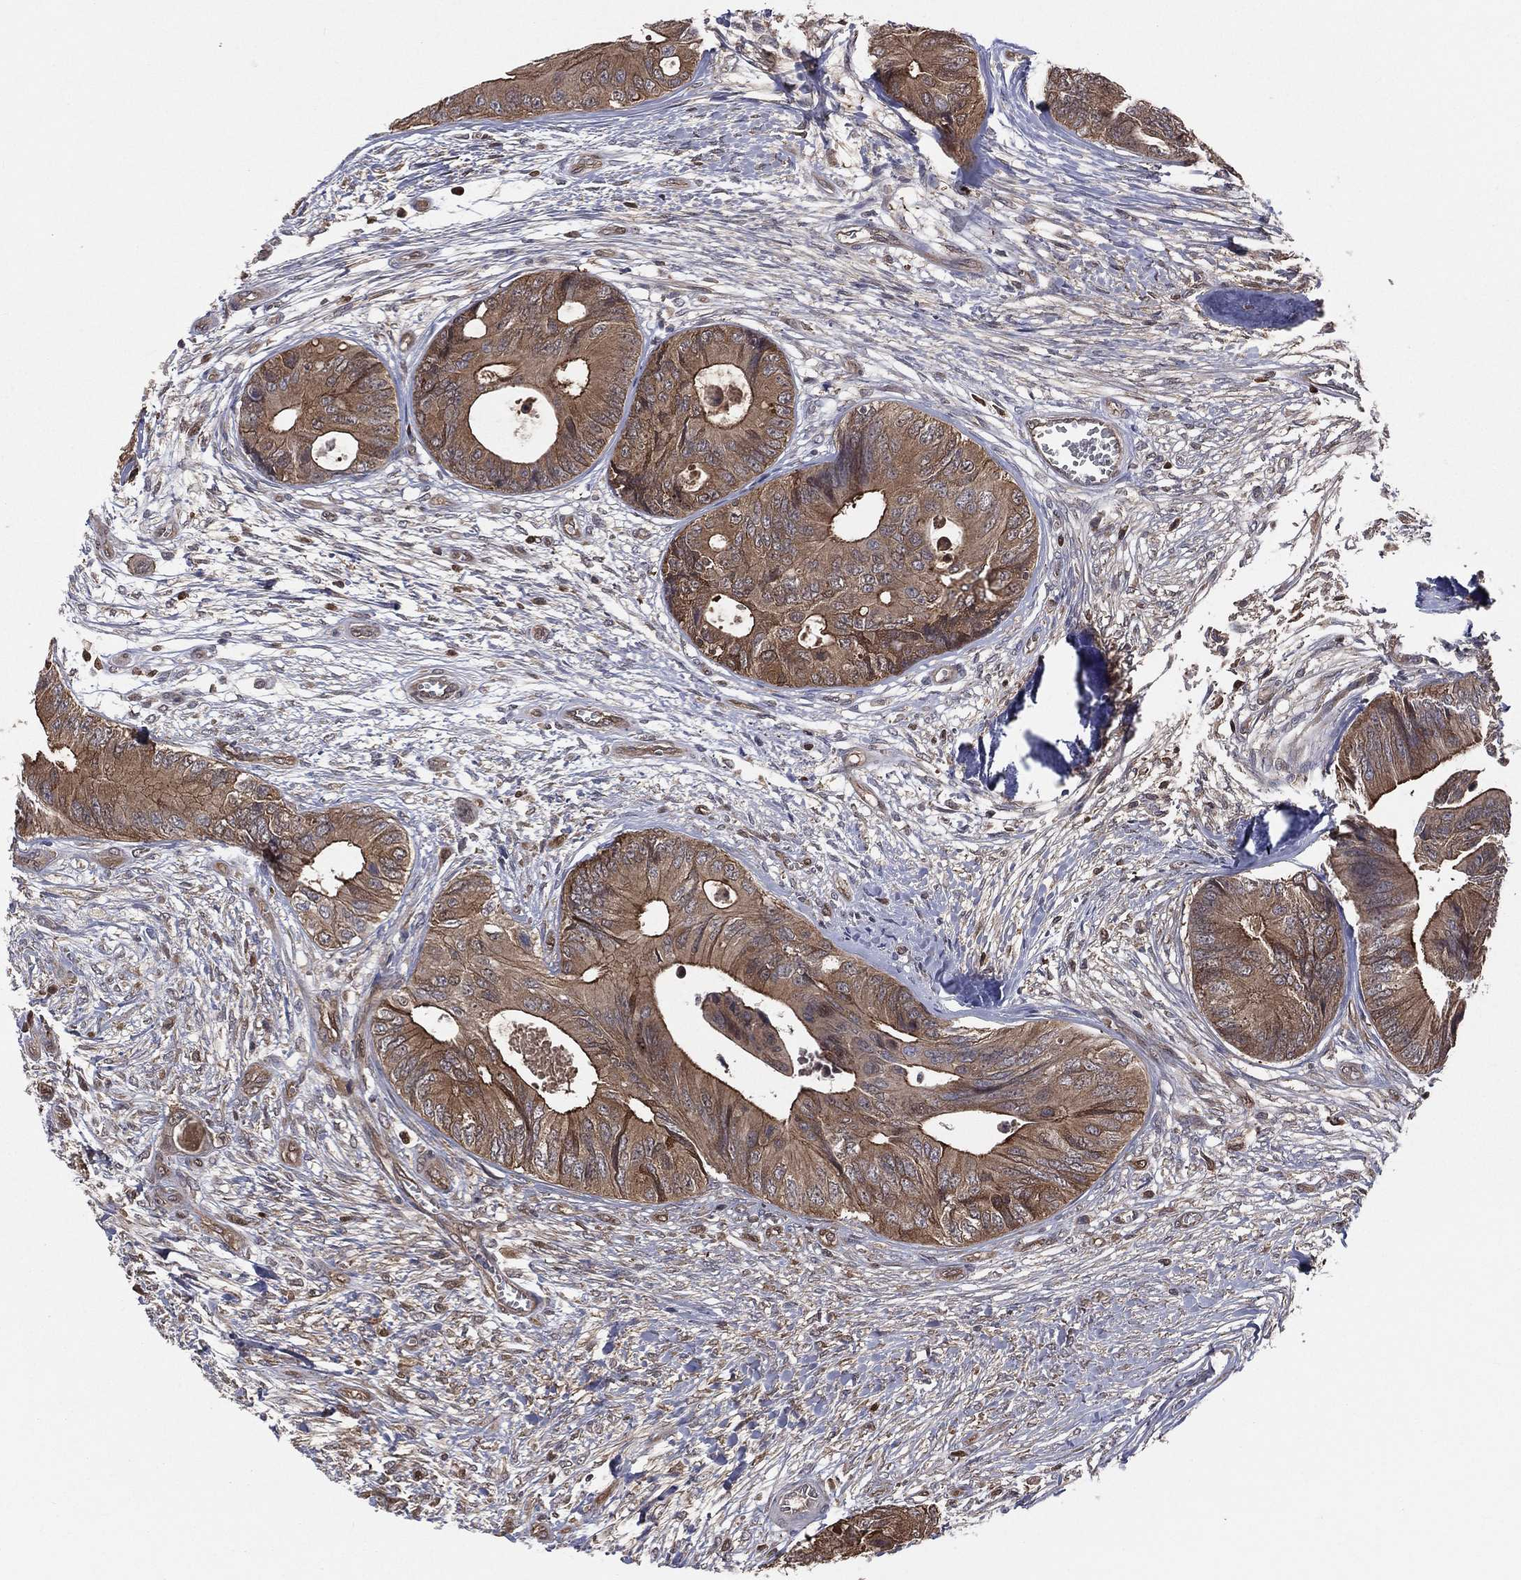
{"staining": {"intensity": "moderate", "quantity": "25%-75%", "location": "cytoplasmic/membranous"}, "tissue": "colorectal cancer", "cell_type": "Tumor cells", "image_type": "cancer", "snomed": [{"axis": "morphology", "description": "Normal tissue, NOS"}, {"axis": "morphology", "description": "Adenocarcinoma, NOS"}, {"axis": "topography", "description": "Colon"}], "caption": "Human colorectal adenocarcinoma stained with a brown dye shows moderate cytoplasmic/membranous positive staining in approximately 25%-75% of tumor cells.", "gene": "TBC1D2", "patient": {"sex": "male", "age": 65}}